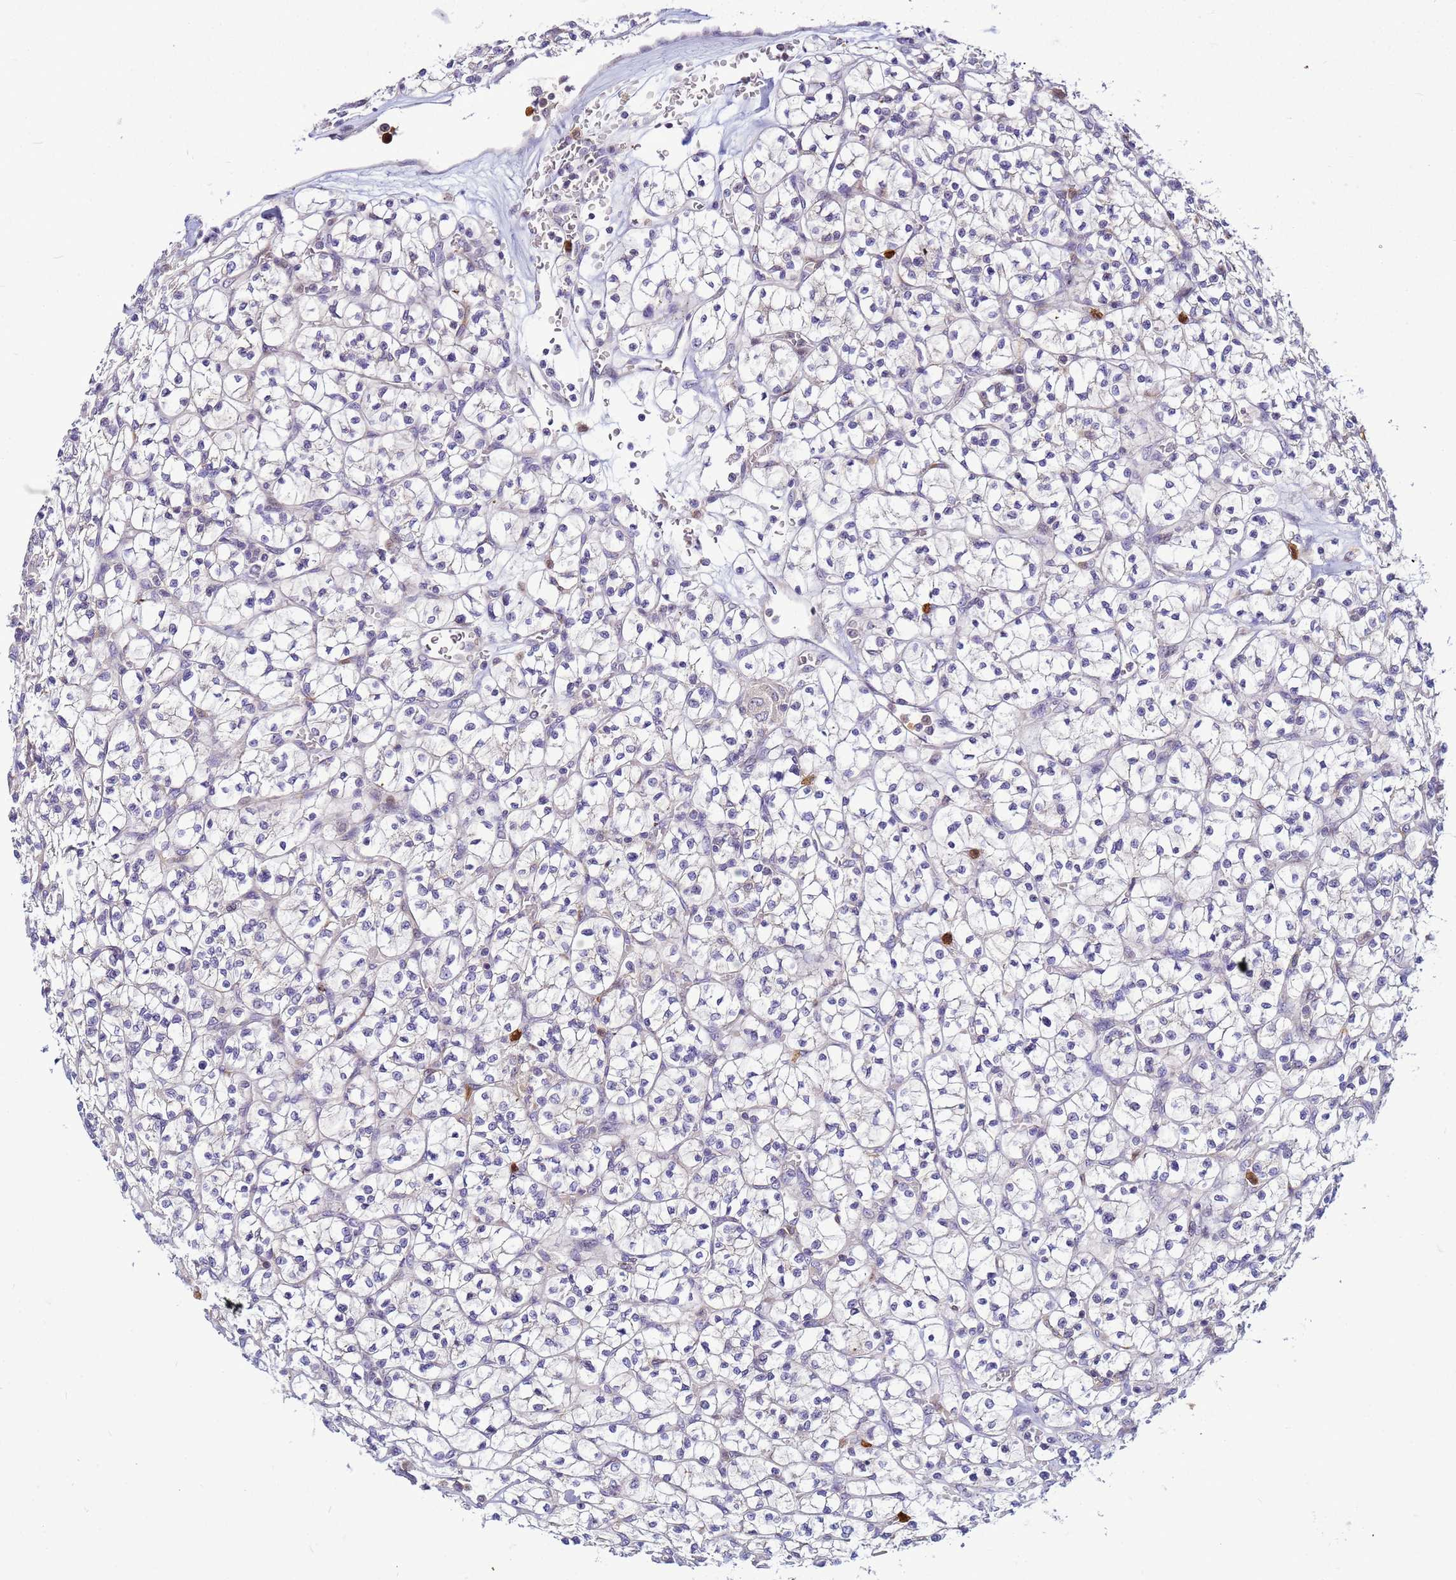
{"staining": {"intensity": "negative", "quantity": "none", "location": "none"}, "tissue": "renal cancer", "cell_type": "Tumor cells", "image_type": "cancer", "snomed": [{"axis": "morphology", "description": "Adenocarcinoma, NOS"}, {"axis": "topography", "description": "Kidney"}], "caption": "High magnification brightfield microscopy of renal cancer (adenocarcinoma) stained with DAB (brown) and counterstained with hematoxylin (blue): tumor cells show no significant expression. (DAB immunohistochemistry with hematoxylin counter stain).", "gene": "VPS4B", "patient": {"sex": "female", "age": 64}}